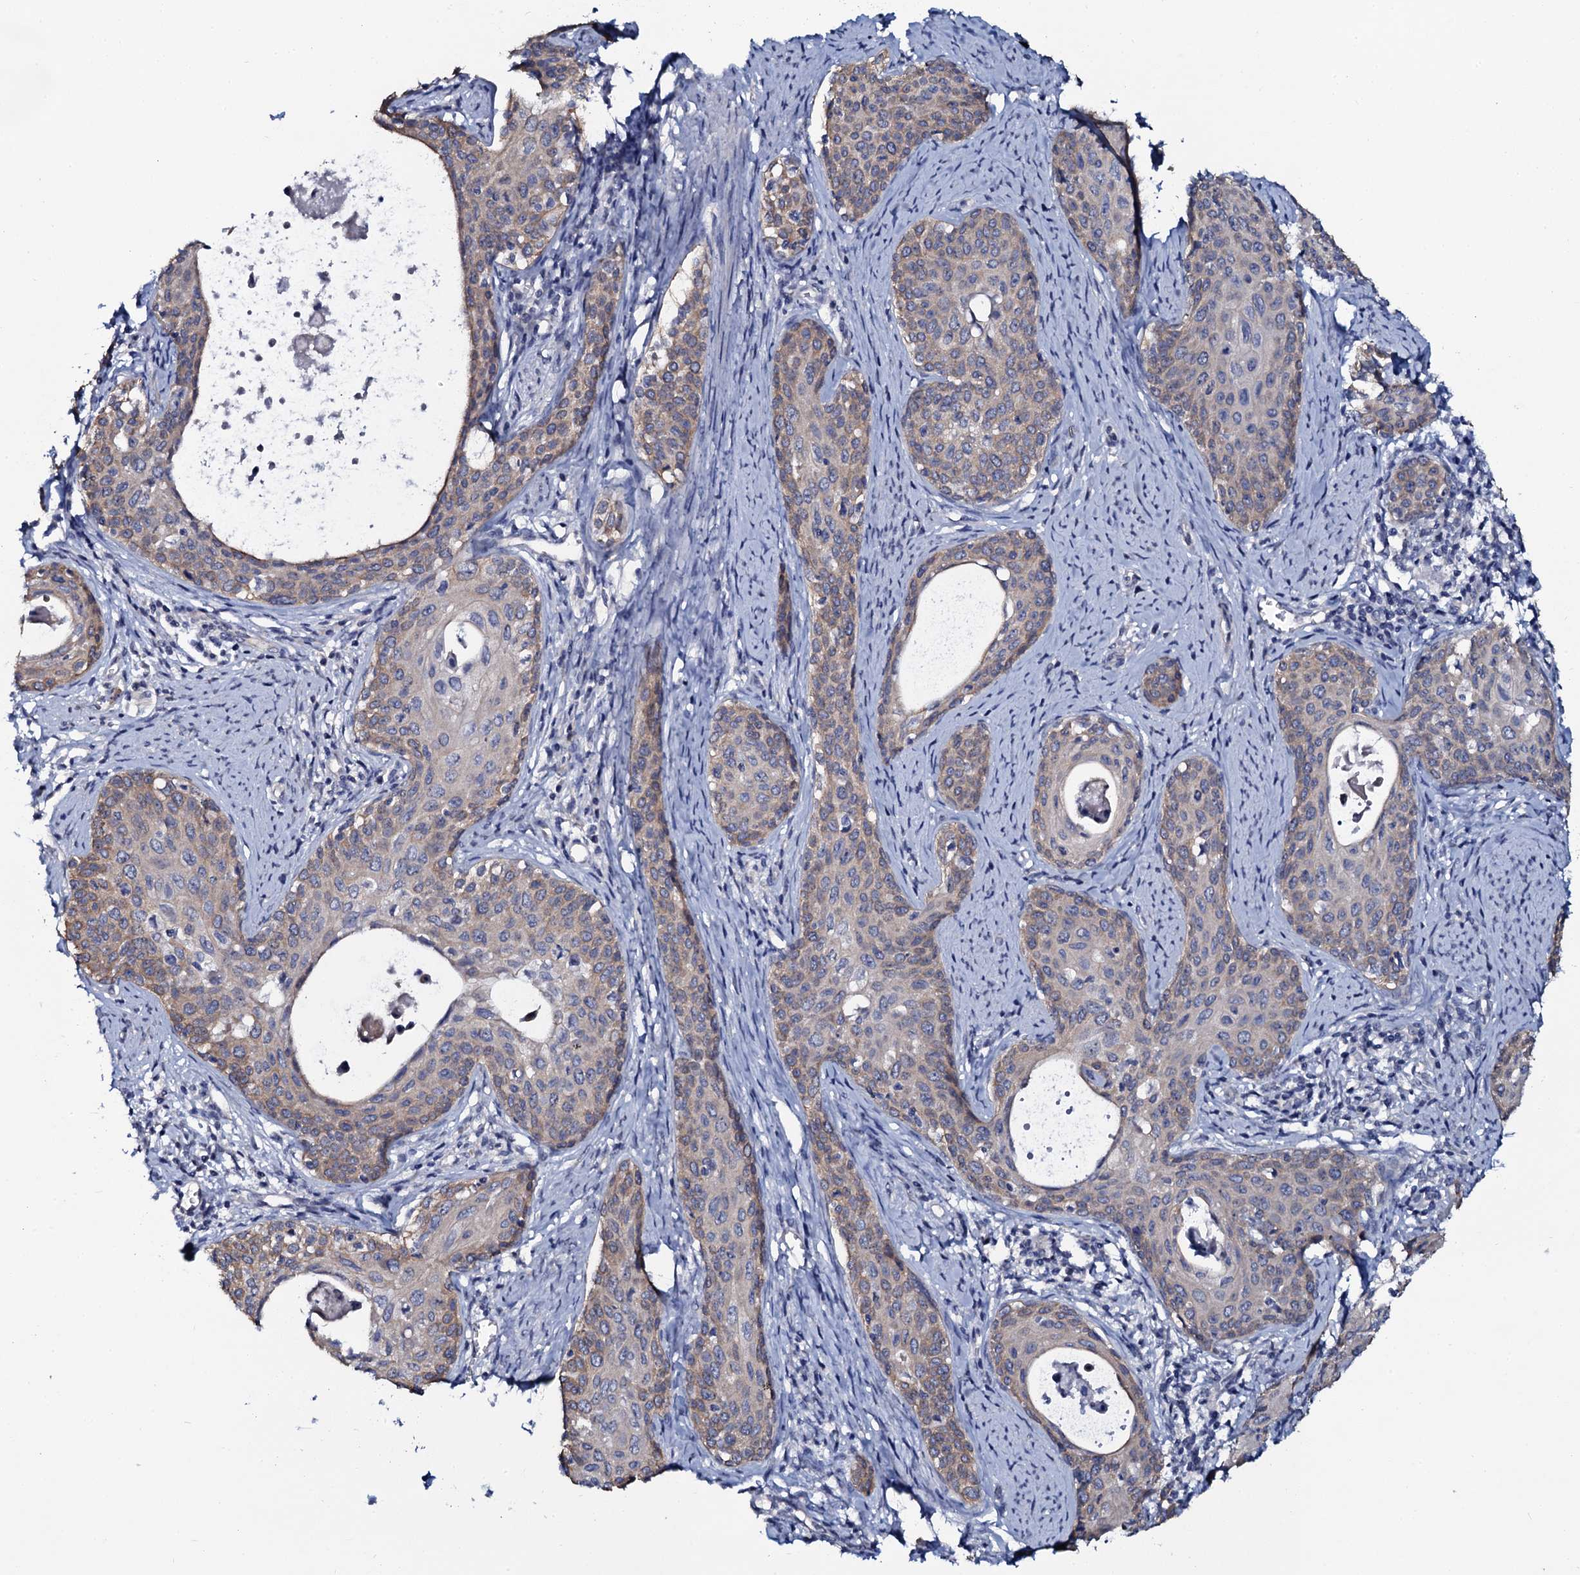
{"staining": {"intensity": "weak", "quantity": "25%-75%", "location": "cytoplasmic/membranous"}, "tissue": "cervical cancer", "cell_type": "Tumor cells", "image_type": "cancer", "snomed": [{"axis": "morphology", "description": "Squamous cell carcinoma, NOS"}, {"axis": "topography", "description": "Cervix"}], "caption": "A brown stain highlights weak cytoplasmic/membranous expression of a protein in cervical cancer tumor cells. The protein of interest is stained brown, and the nuclei are stained in blue (DAB IHC with brightfield microscopy, high magnification).", "gene": "C10orf88", "patient": {"sex": "female", "age": 52}}